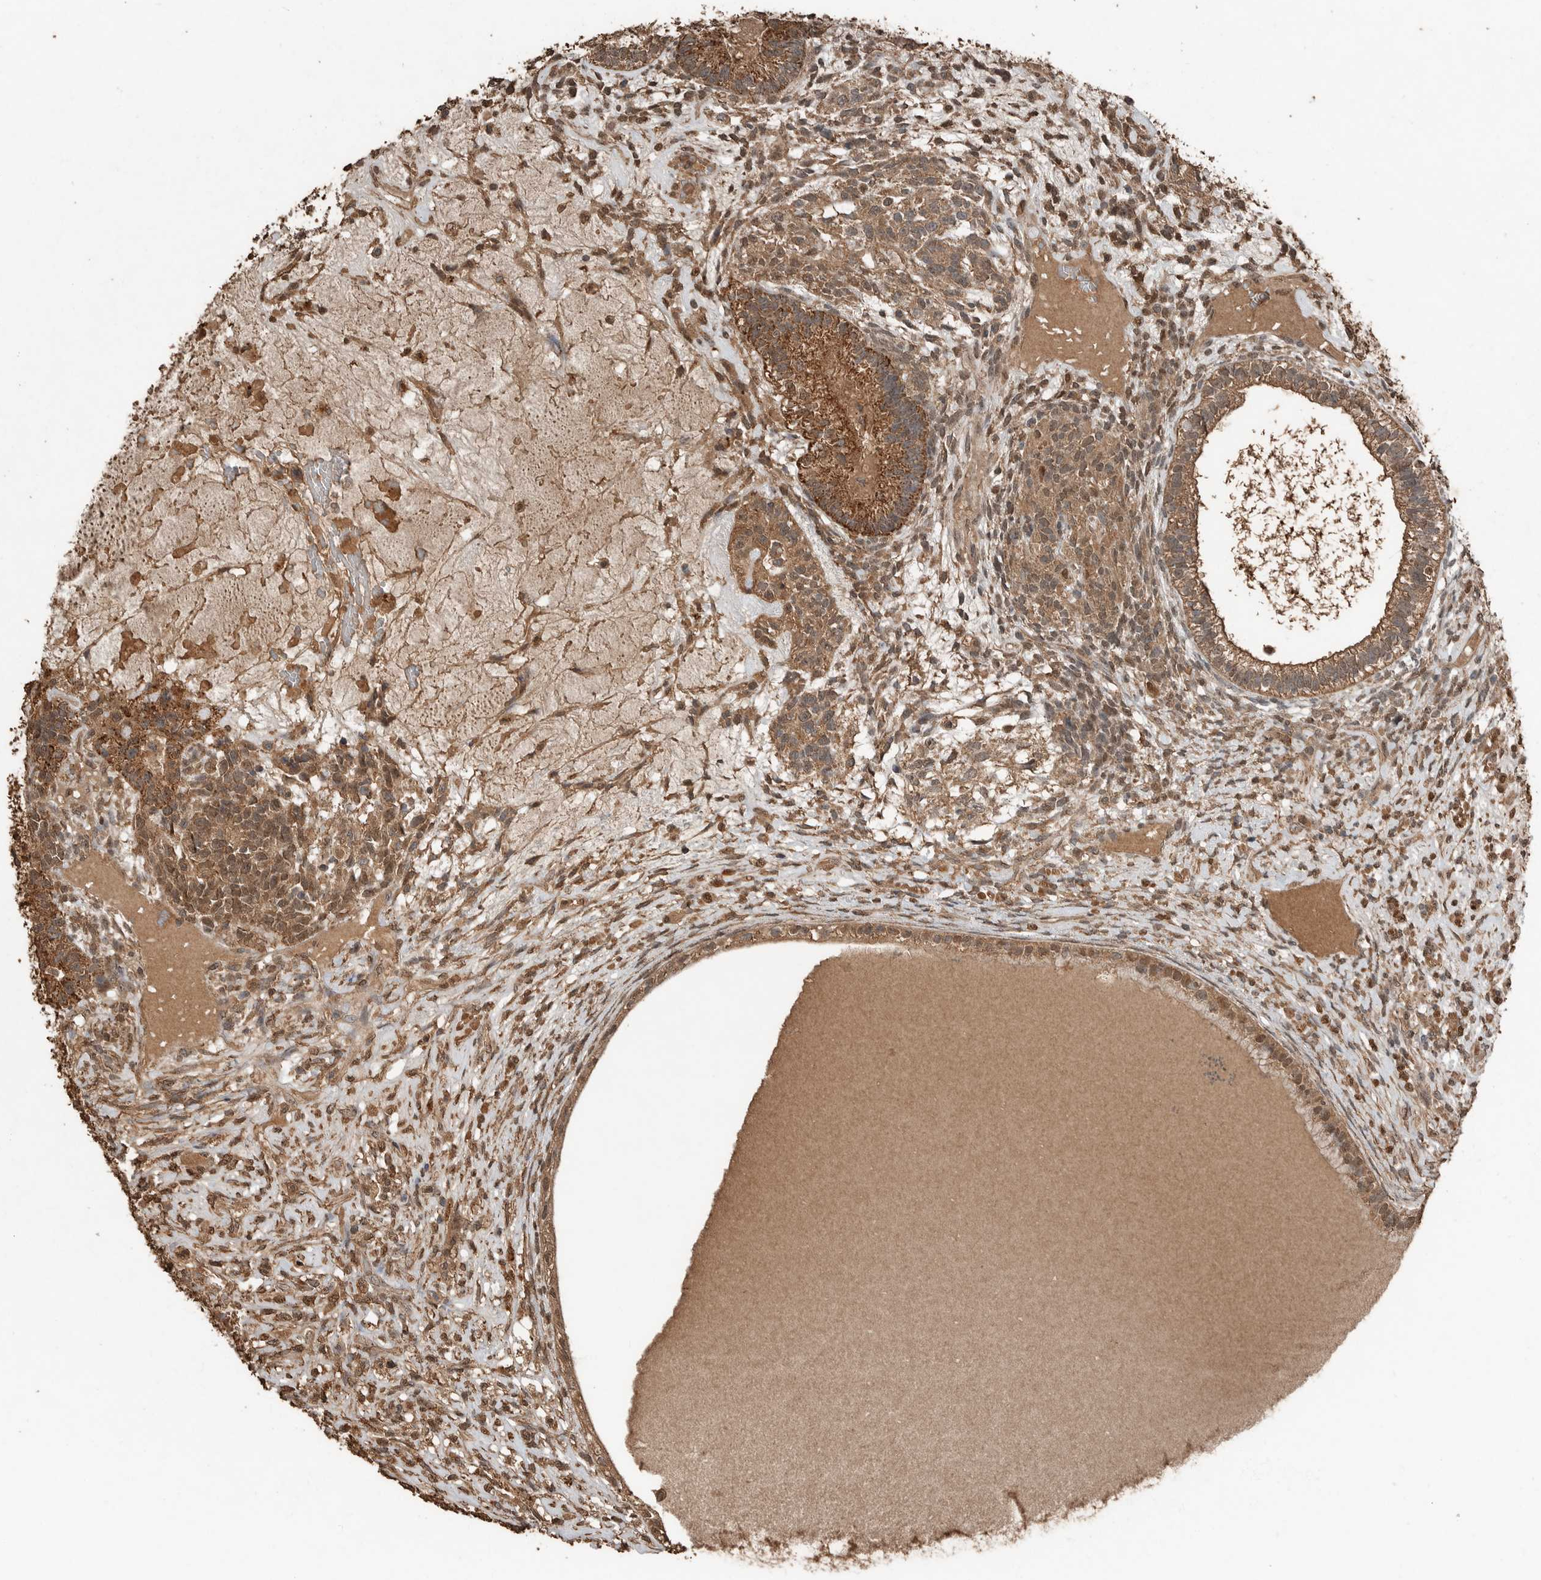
{"staining": {"intensity": "moderate", "quantity": ">75%", "location": "cytoplasmic/membranous"}, "tissue": "testis cancer", "cell_type": "Tumor cells", "image_type": "cancer", "snomed": [{"axis": "morphology", "description": "Seminoma, NOS"}, {"axis": "morphology", "description": "Carcinoma, Embryonal, NOS"}, {"axis": "topography", "description": "Testis"}], "caption": "Moderate cytoplasmic/membranous staining is seen in approximately >75% of tumor cells in embryonal carcinoma (testis).", "gene": "BLZF1", "patient": {"sex": "male", "age": 28}}